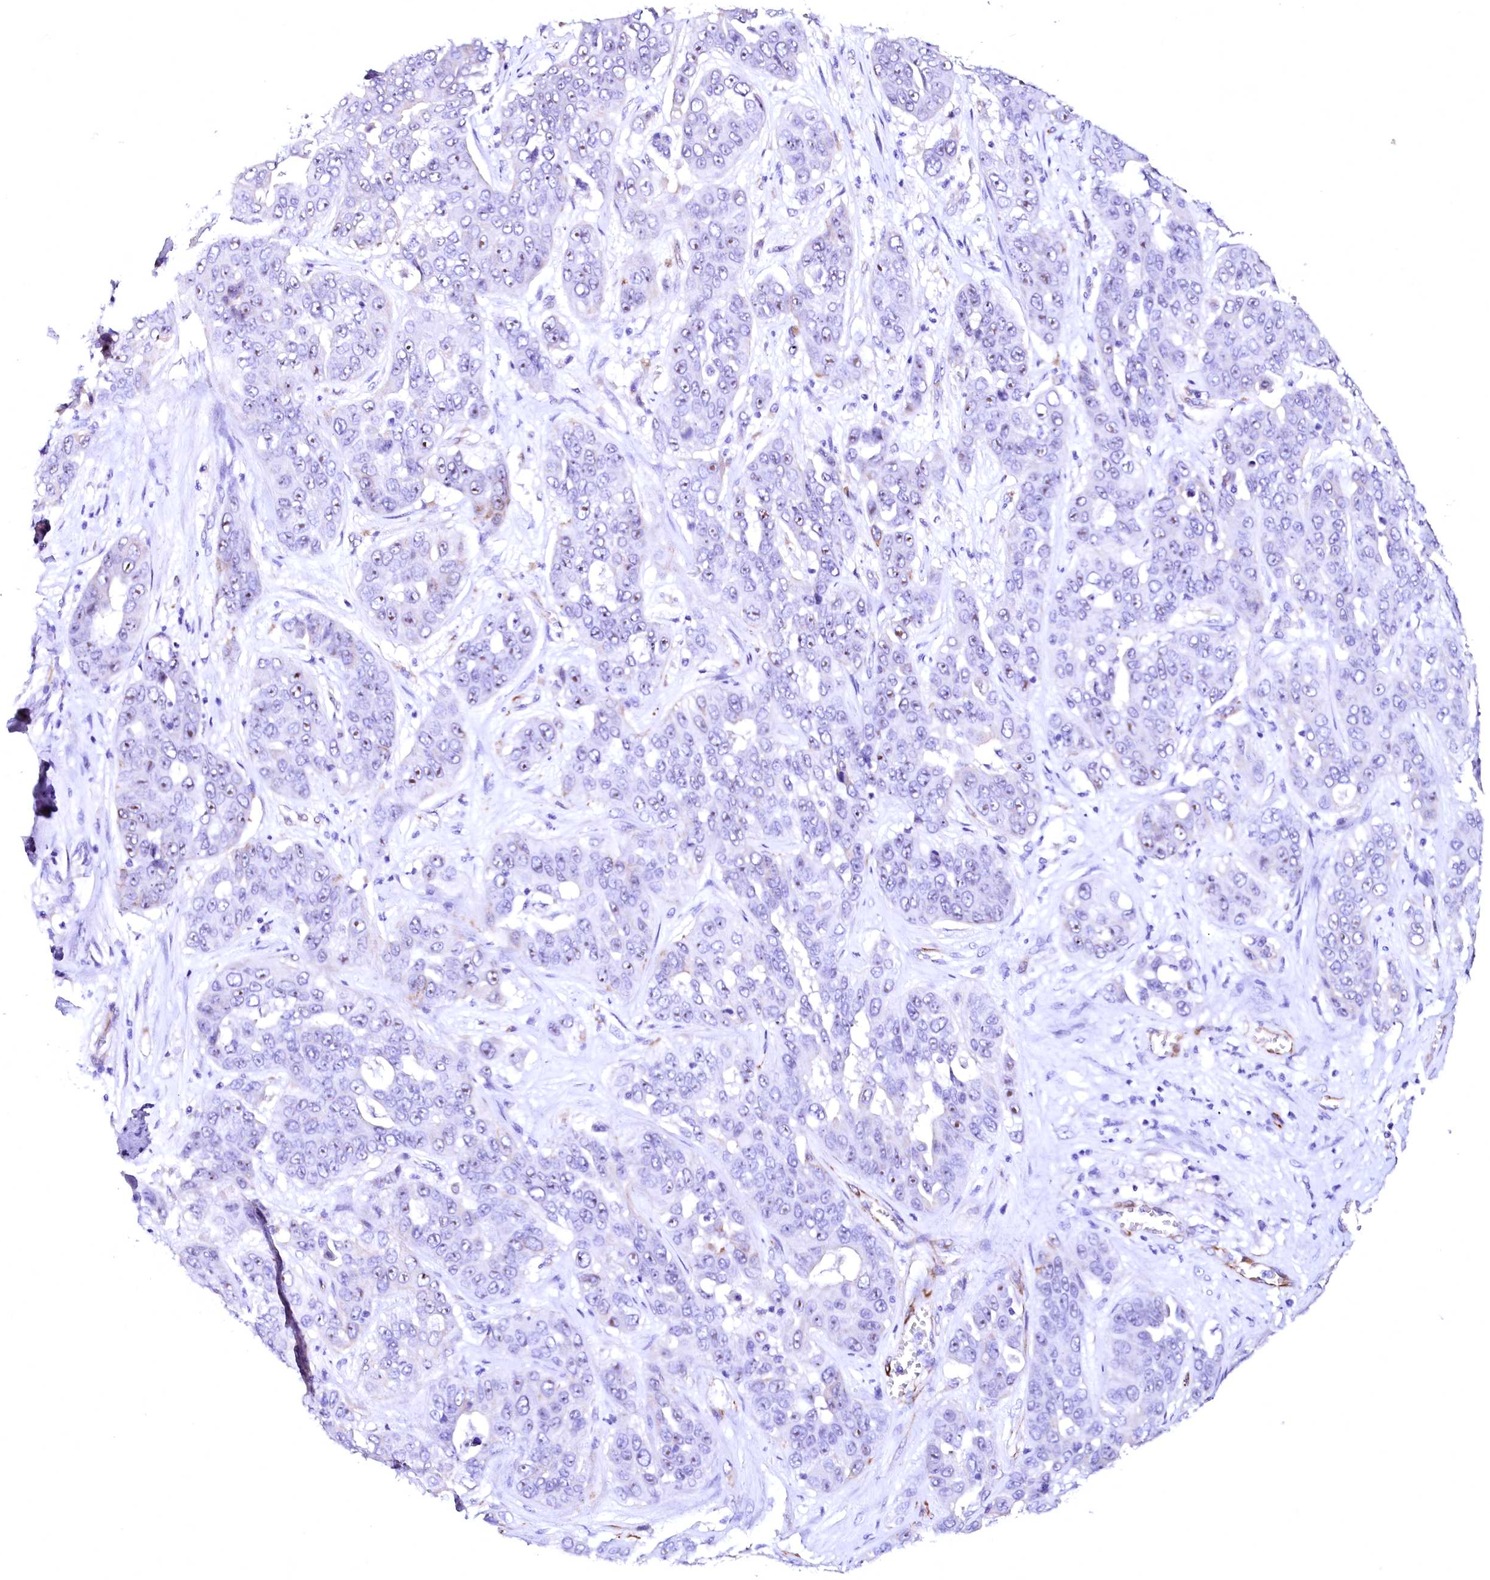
{"staining": {"intensity": "moderate", "quantity": "<25%", "location": "nuclear"}, "tissue": "liver cancer", "cell_type": "Tumor cells", "image_type": "cancer", "snomed": [{"axis": "morphology", "description": "Cholangiocarcinoma"}, {"axis": "topography", "description": "Liver"}], "caption": "Human liver cancer (cholangiocarcinoma) stained with a protein marker displays moderate staining in tumor cells.", "gene": "SFR1", "patient": {"sex": "female", "age": 52}}